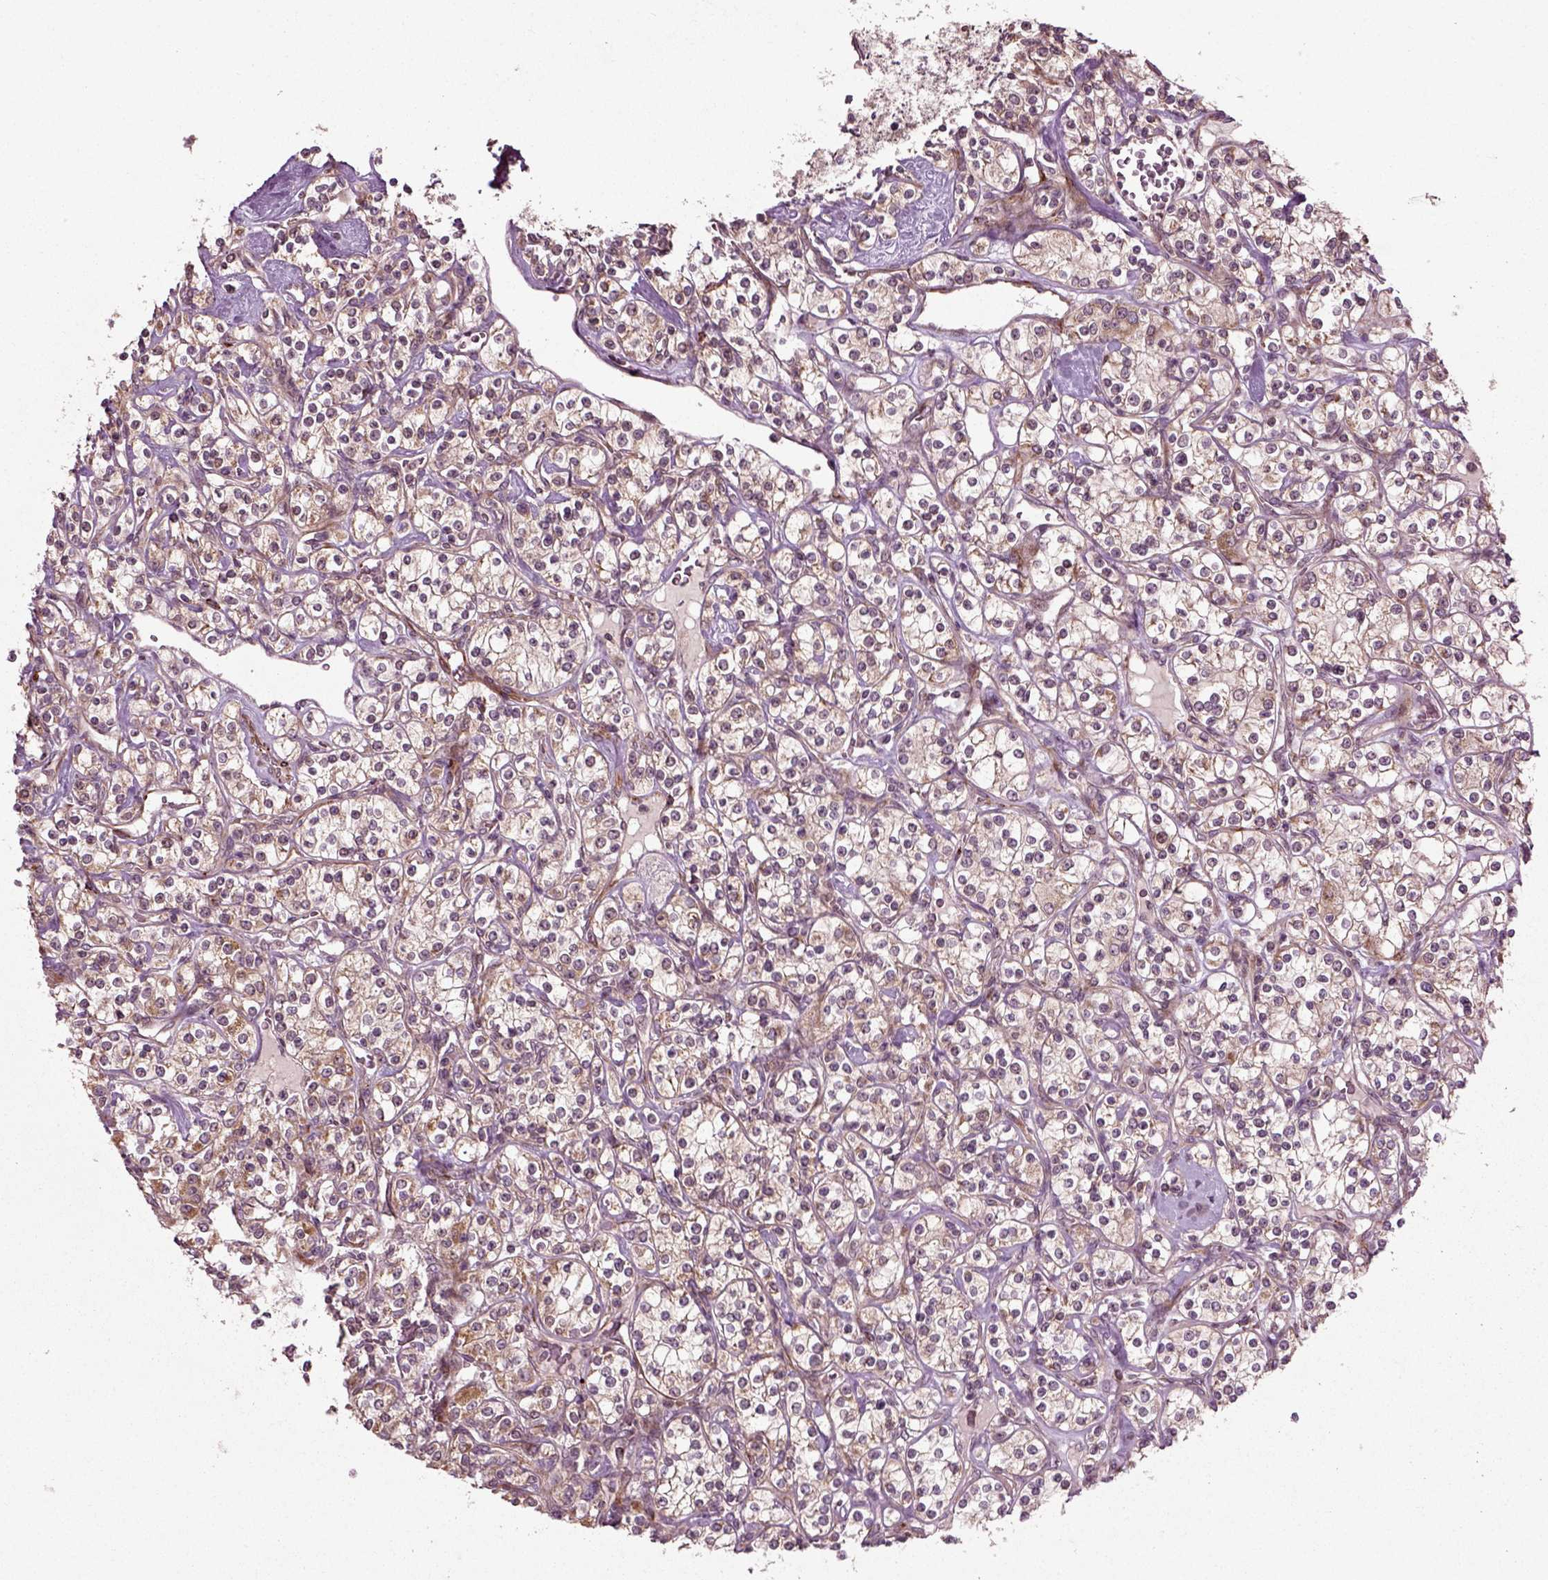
{"staining": {"intensity": "weak", "quantity": ">75%", "location": "cytoplasmic/membranous"}, "tissue": "renal cancer", "cell_type": "Tumor cells", "image_type": "cancer", "snomed": [{"axis": "morphology", "description": "Adenocarcinoma, NOS"}, {"axis": "topography", "description": "Kidney"}], "caption": "Immunohistochemistry micrograph of neoplastic tissue: human adenocarcinoma (renal) stained using immunohistochemistry (IHC) shows low levels of weak protein expression localized specifically in the cytoplasmic/membranous of tumor cells, appearing as a cytoplasmic/membranous brown color.", "gene": "PLCD3", "patient": {"sex": "male", "age": 77}}